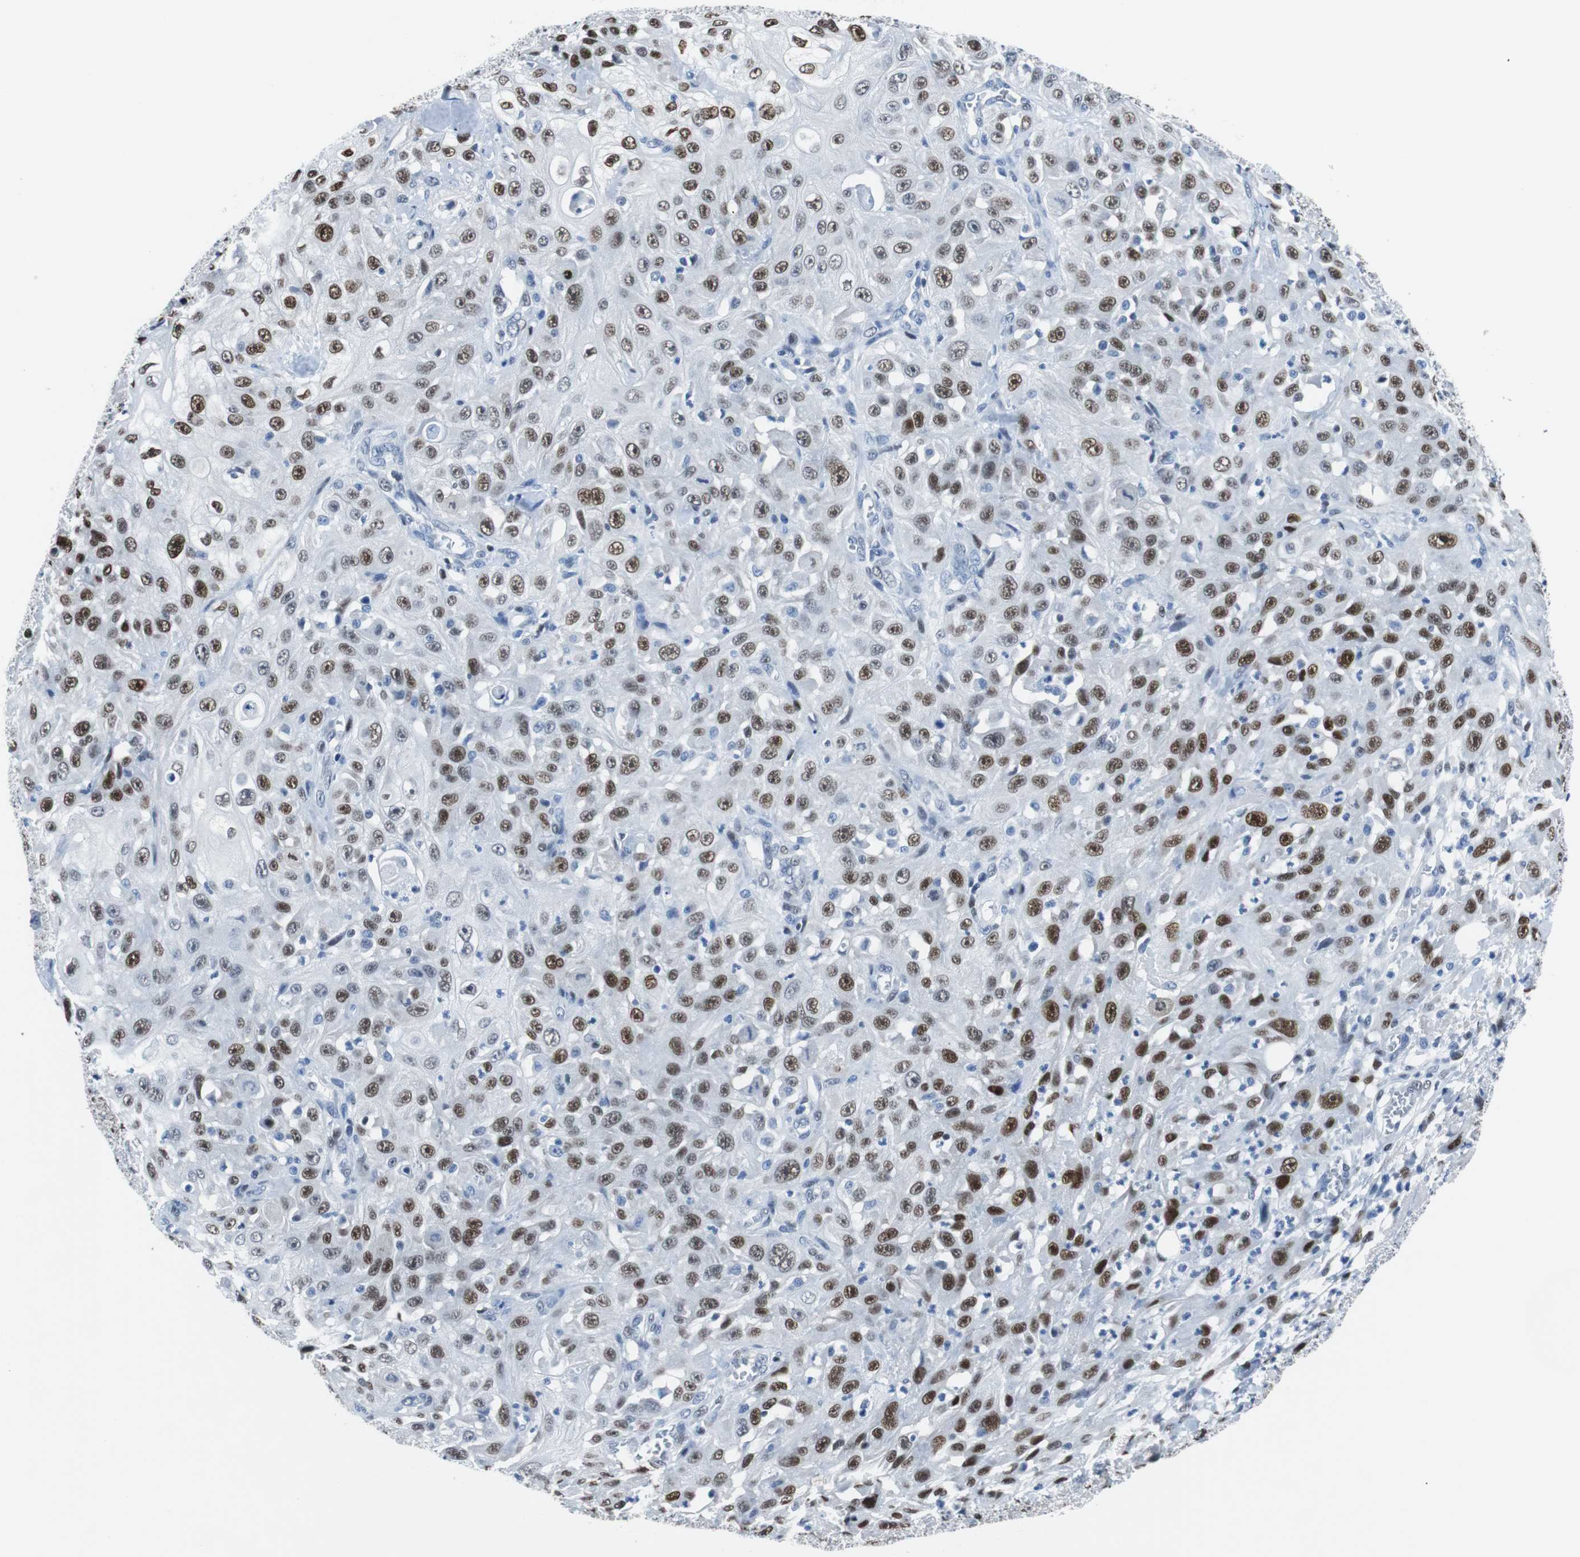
{"staining": {"intensity": "moderate", "quantity": ">75%", "location": "nuclear"}, "tissue": "skin cancer", "cell_type": "Tumor cells", "image_type": "cancer", "snomed": [{"axis": "morphology", "description": "Squamous cell carcinoma, NOS"}, {"axis": "morphology", "description": "Squamous cell carcinoma, metastatic, NOS"}, {"axis": "topography", "description": "Skin"}, {"axis": "topography", "description": "Lymph node"}], "caption": "Squamous cell carcinoma (skin) tissue reveals moderate nuclear expression in about >75% of tumor cells", "gene": "JUN", "patient": {"sex": "male", "age": 75}}